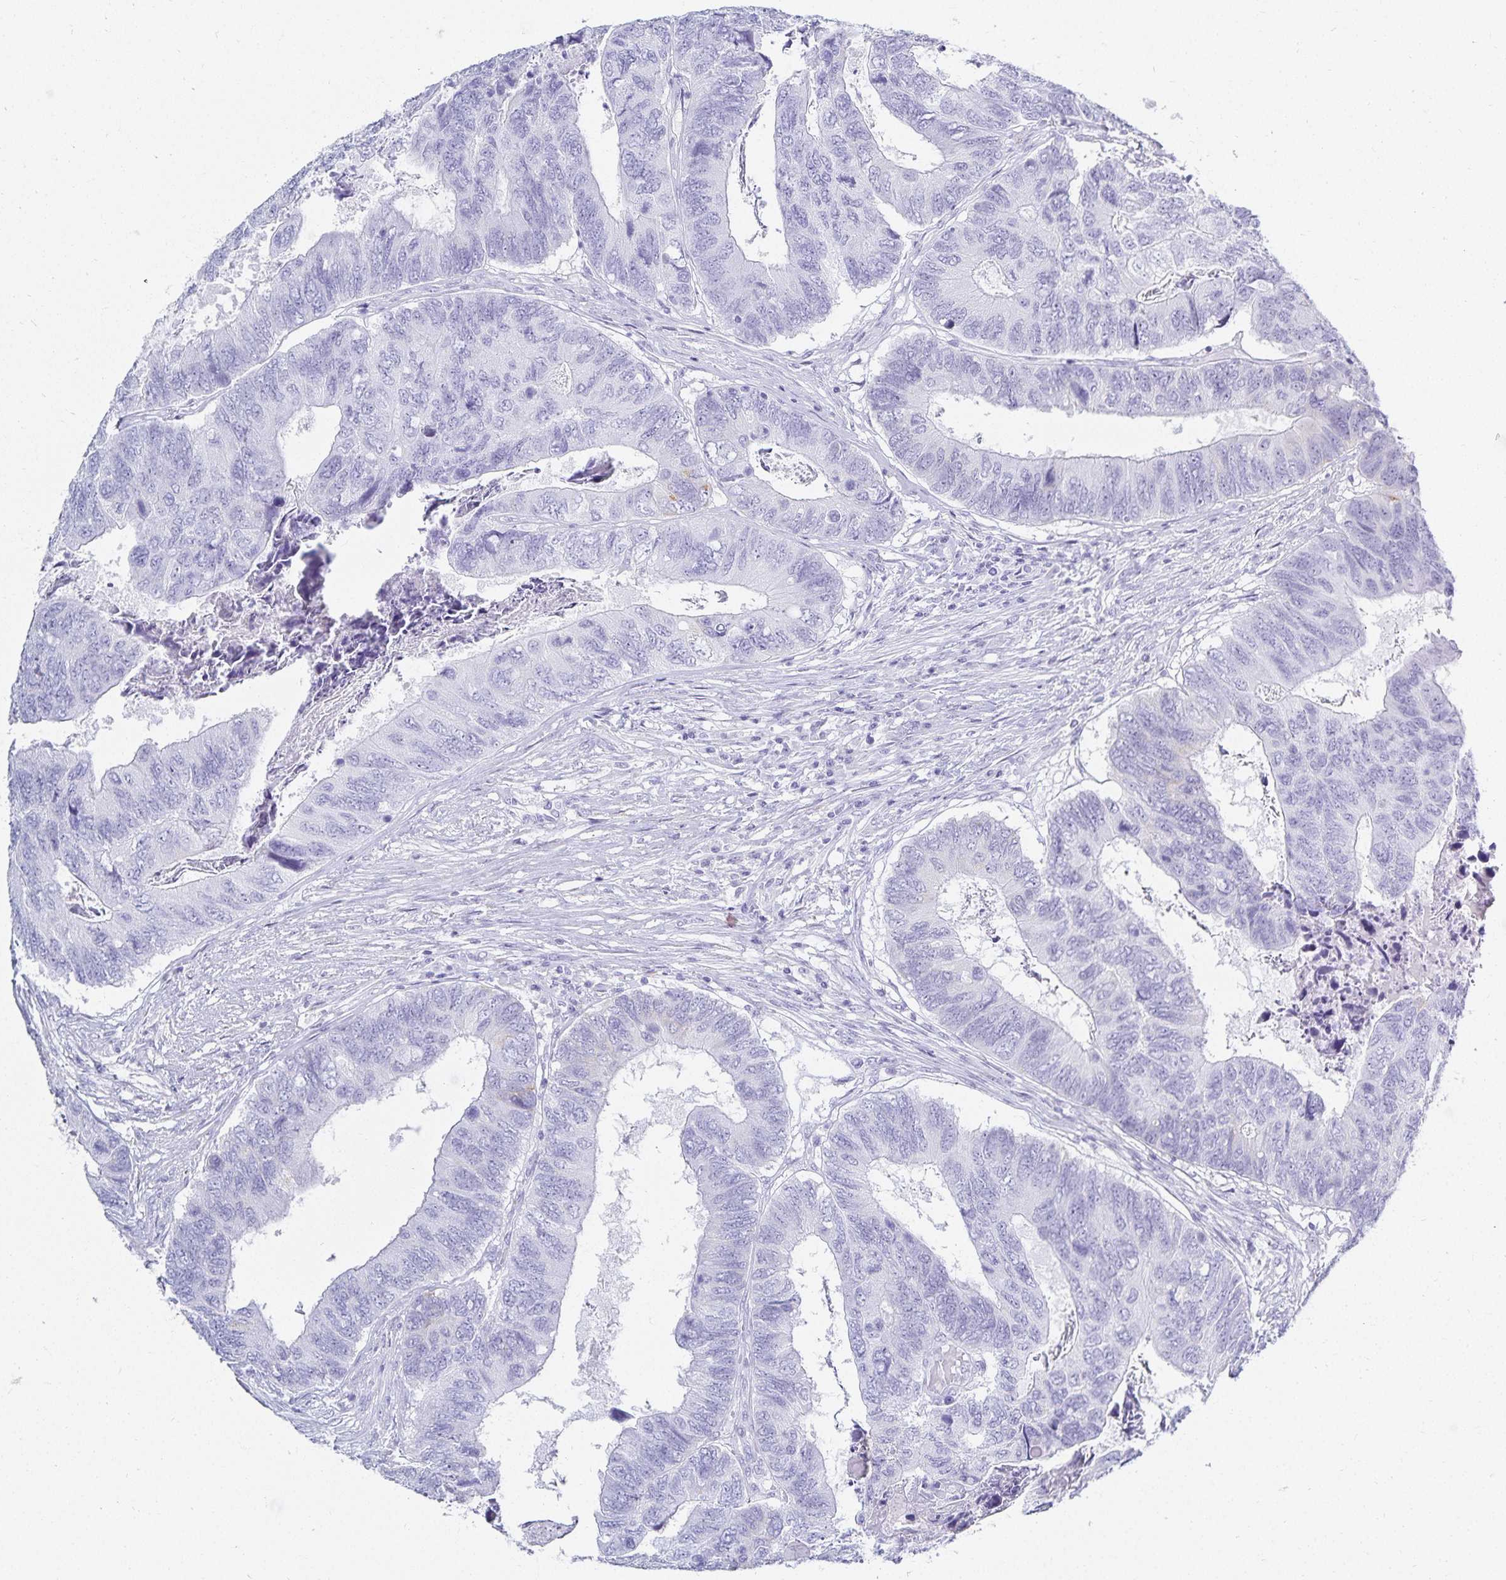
{"staining": {"intensity": "weak", "quantity": "<25%", "location": "cytoplasmic/membranous"}, "tissue": "colorectal cancer", "cell_type": "Tumor cells", "image_type": "cancer", "snomed": [{"axis": "morphology", "description": "Adenocarcinoma, NOS"}, {"axis": "topography", "description": "Colon"}], "caption": "Tumor cells show no significant protein staining in colorectal adenocarcinoma.", "gene": "GP2", "patient": {"sex": "female", "age": 67}}